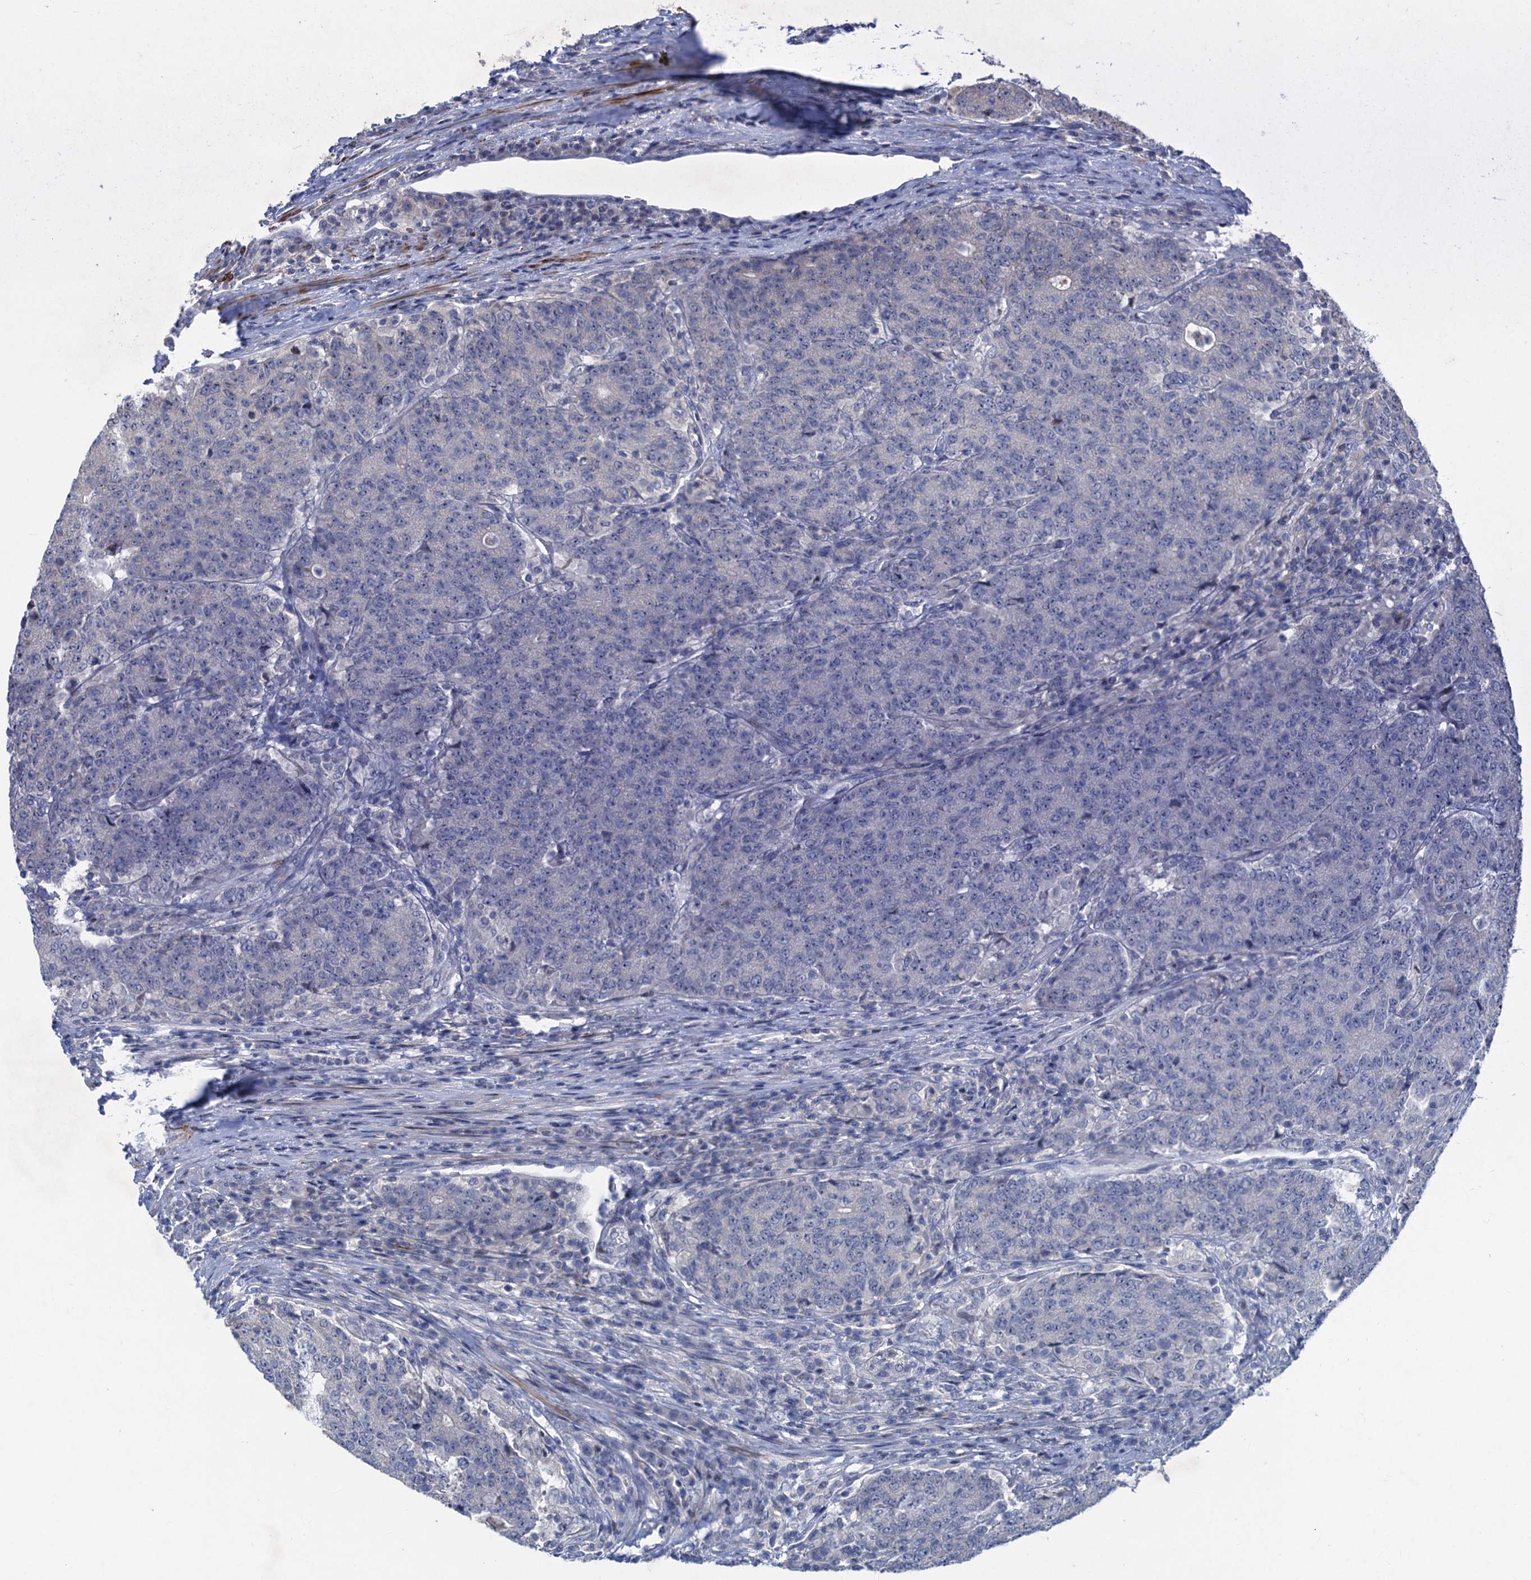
{"staining": {"intensity": "negative", "quantity": "none", "location": "none"}, "tissue": "colorectal cancer", "cell_type": "Tumor cells", "image_type": "cancer", "snomed": [{"axis": "morphology", "description": "Adenocarcinoma, NOS"}, {"axis": "topography", "description": "Colon"}], "caption": "Immunohistochemistry (IHC) photomicrograph of adenocarcinoma (colorectal) stained for a protein (brown), which displays no positivity in tumor cells. (DAB IHC, high magnification).", "gene": "ESYT3", "patient": {"sex": "female", "age": 75}}